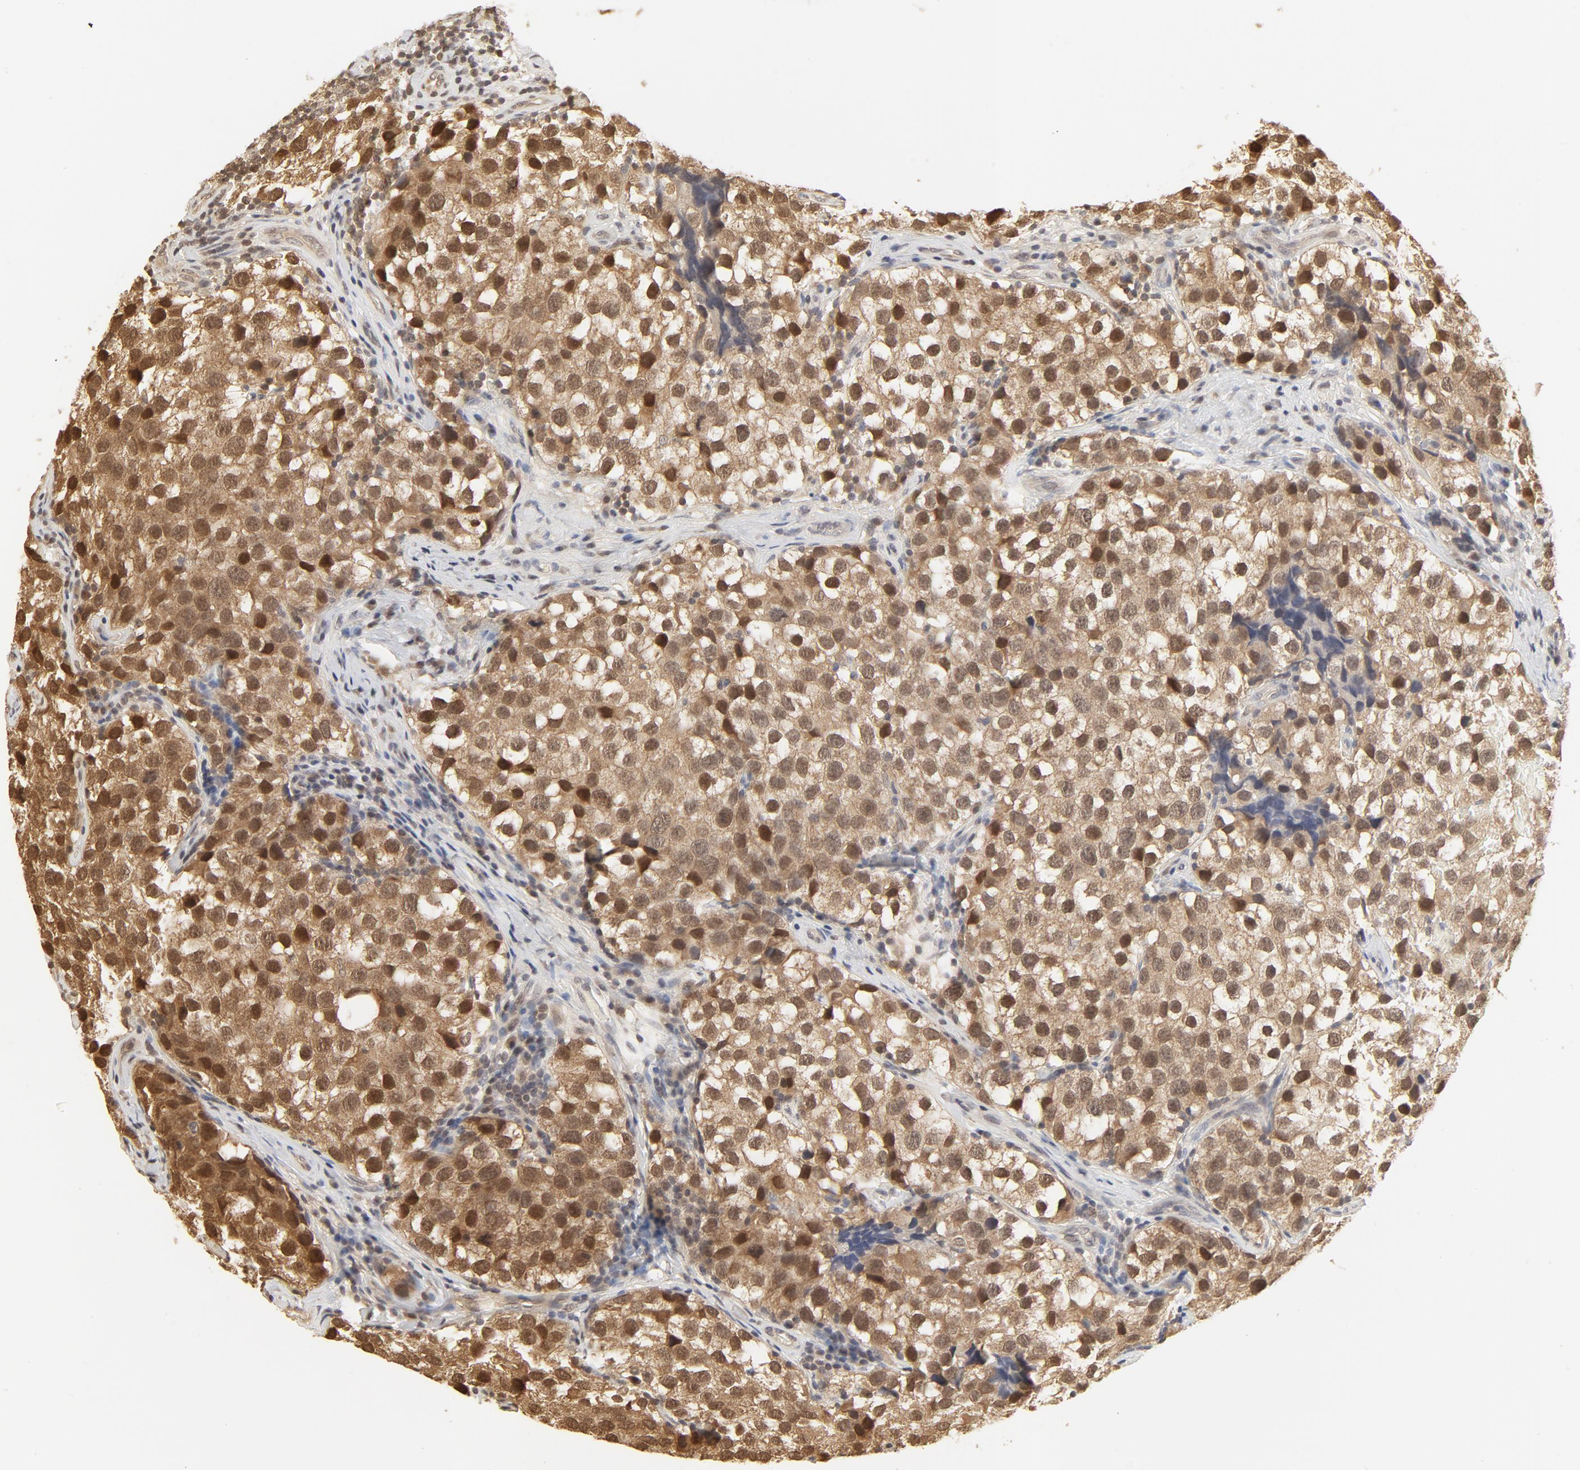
{"staining": {"intensity": "moderate", "quantity": "25%-75%", "location": "cytoplasmic/membranous,nuclear"}, "tissue": "testis cancer", "cell_type": "Tumor cells", "image_type": "cancer", "snomed": [{"axis": "morphology", "description": "Seminoma, NOS"}, {"axis": "topography", "description": "Testis"}], "caption": "Testis cancer stained for a protein exhibits moderate cytoplasmic/membranous and nuclear positivity in tumor cells. (Stains: DAB in brown, nuclei in blue, Microscopy: brightfield microscopy at high magnification).", "gene": "NEDD8", "patient": {"sex": "male", "age": 39}}